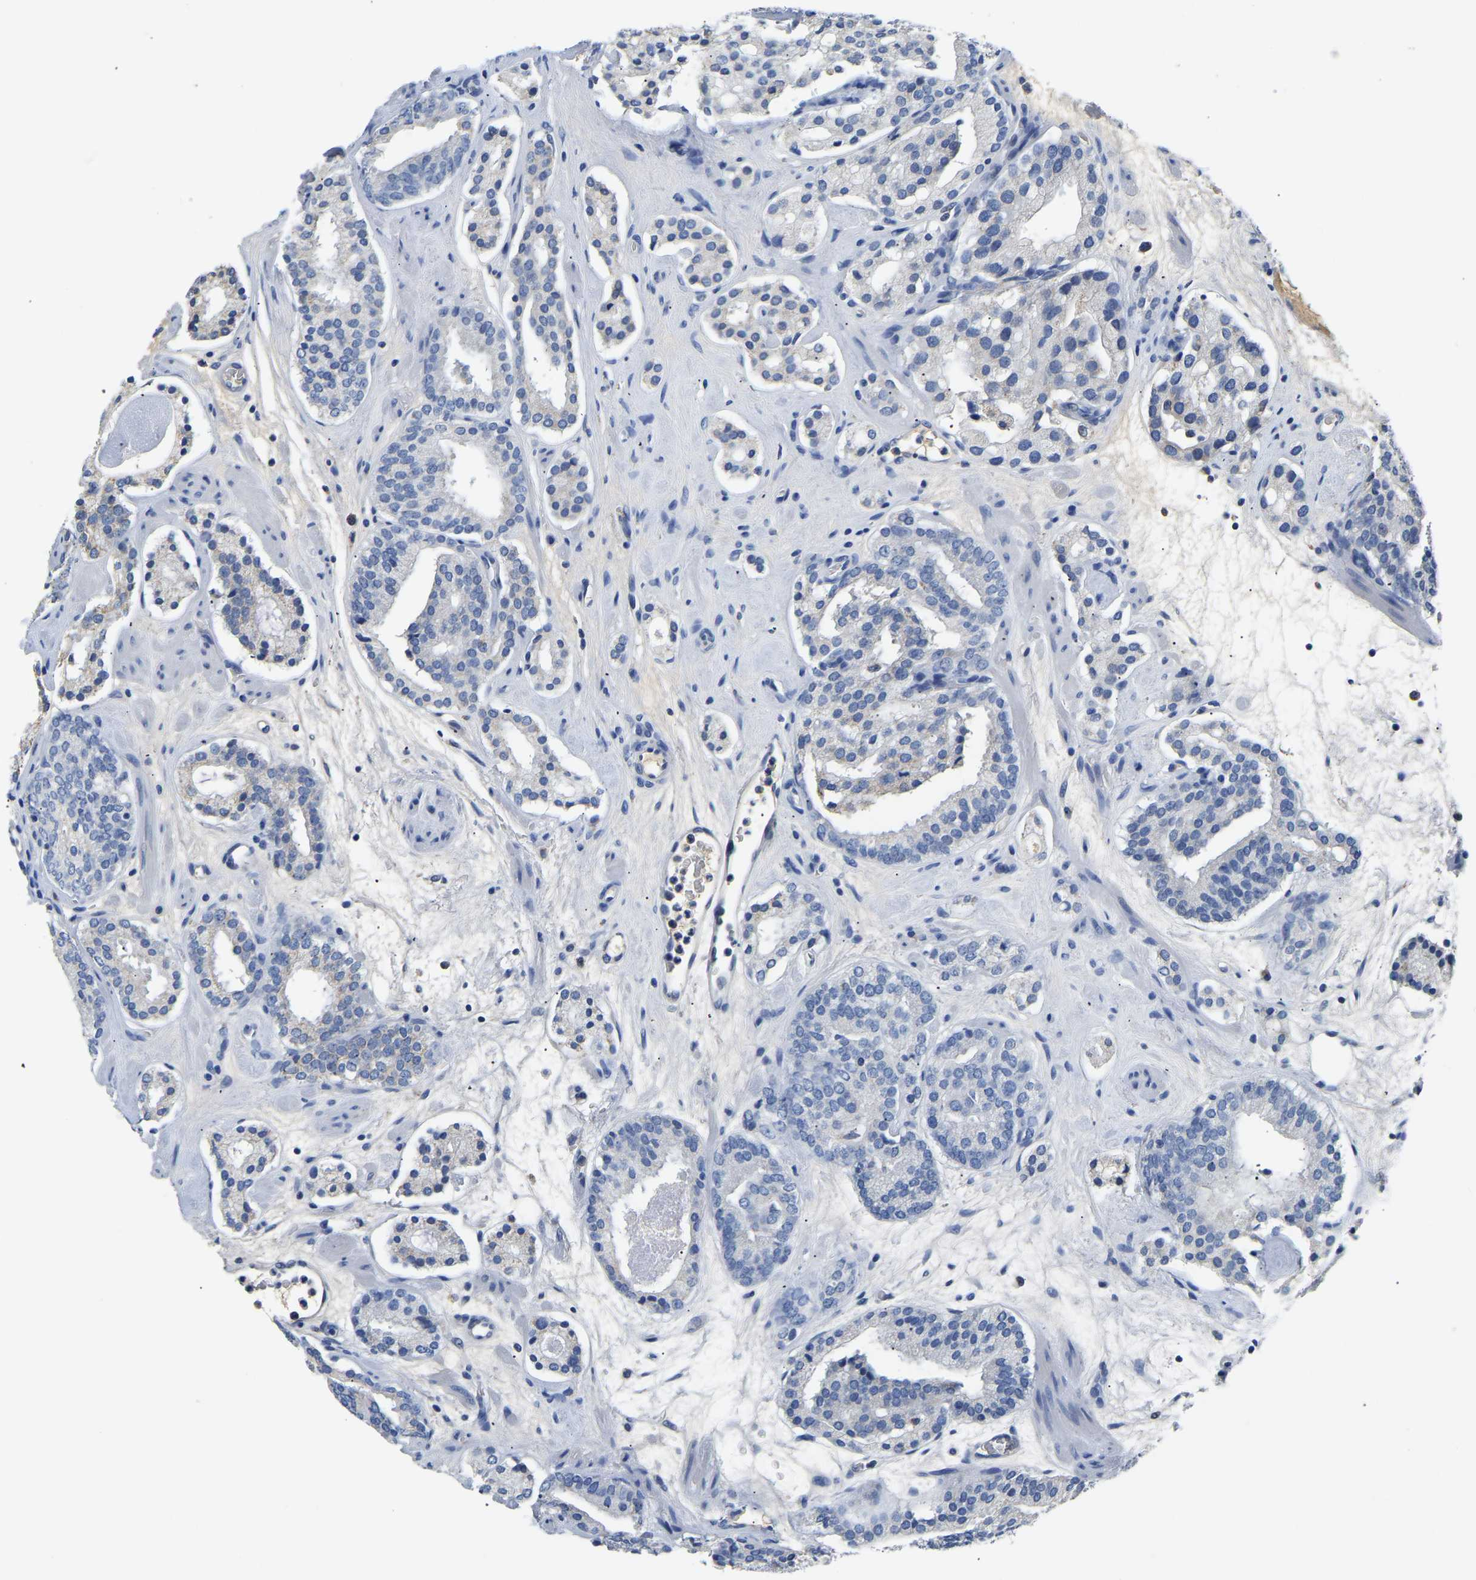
{"staining": {"intensity": "negative", "quantity": "none", "location": "none"}, "tissue": "prostate cancer", "cell_type": "Tumor cells", "image_type": "cancer", "snomed": [{"axis": "morphology", "description": "Adenocarcinoma, Low grade"}, {"axis": "topography", "description": "Prostate"}], "caption": "This is an IHC histopathology image of human prostate adenocarcinoma (low-grade). There is no positivity in tumor cells.", "gene": "PCK2", "patient": {"sex": "male", "age": 69}}